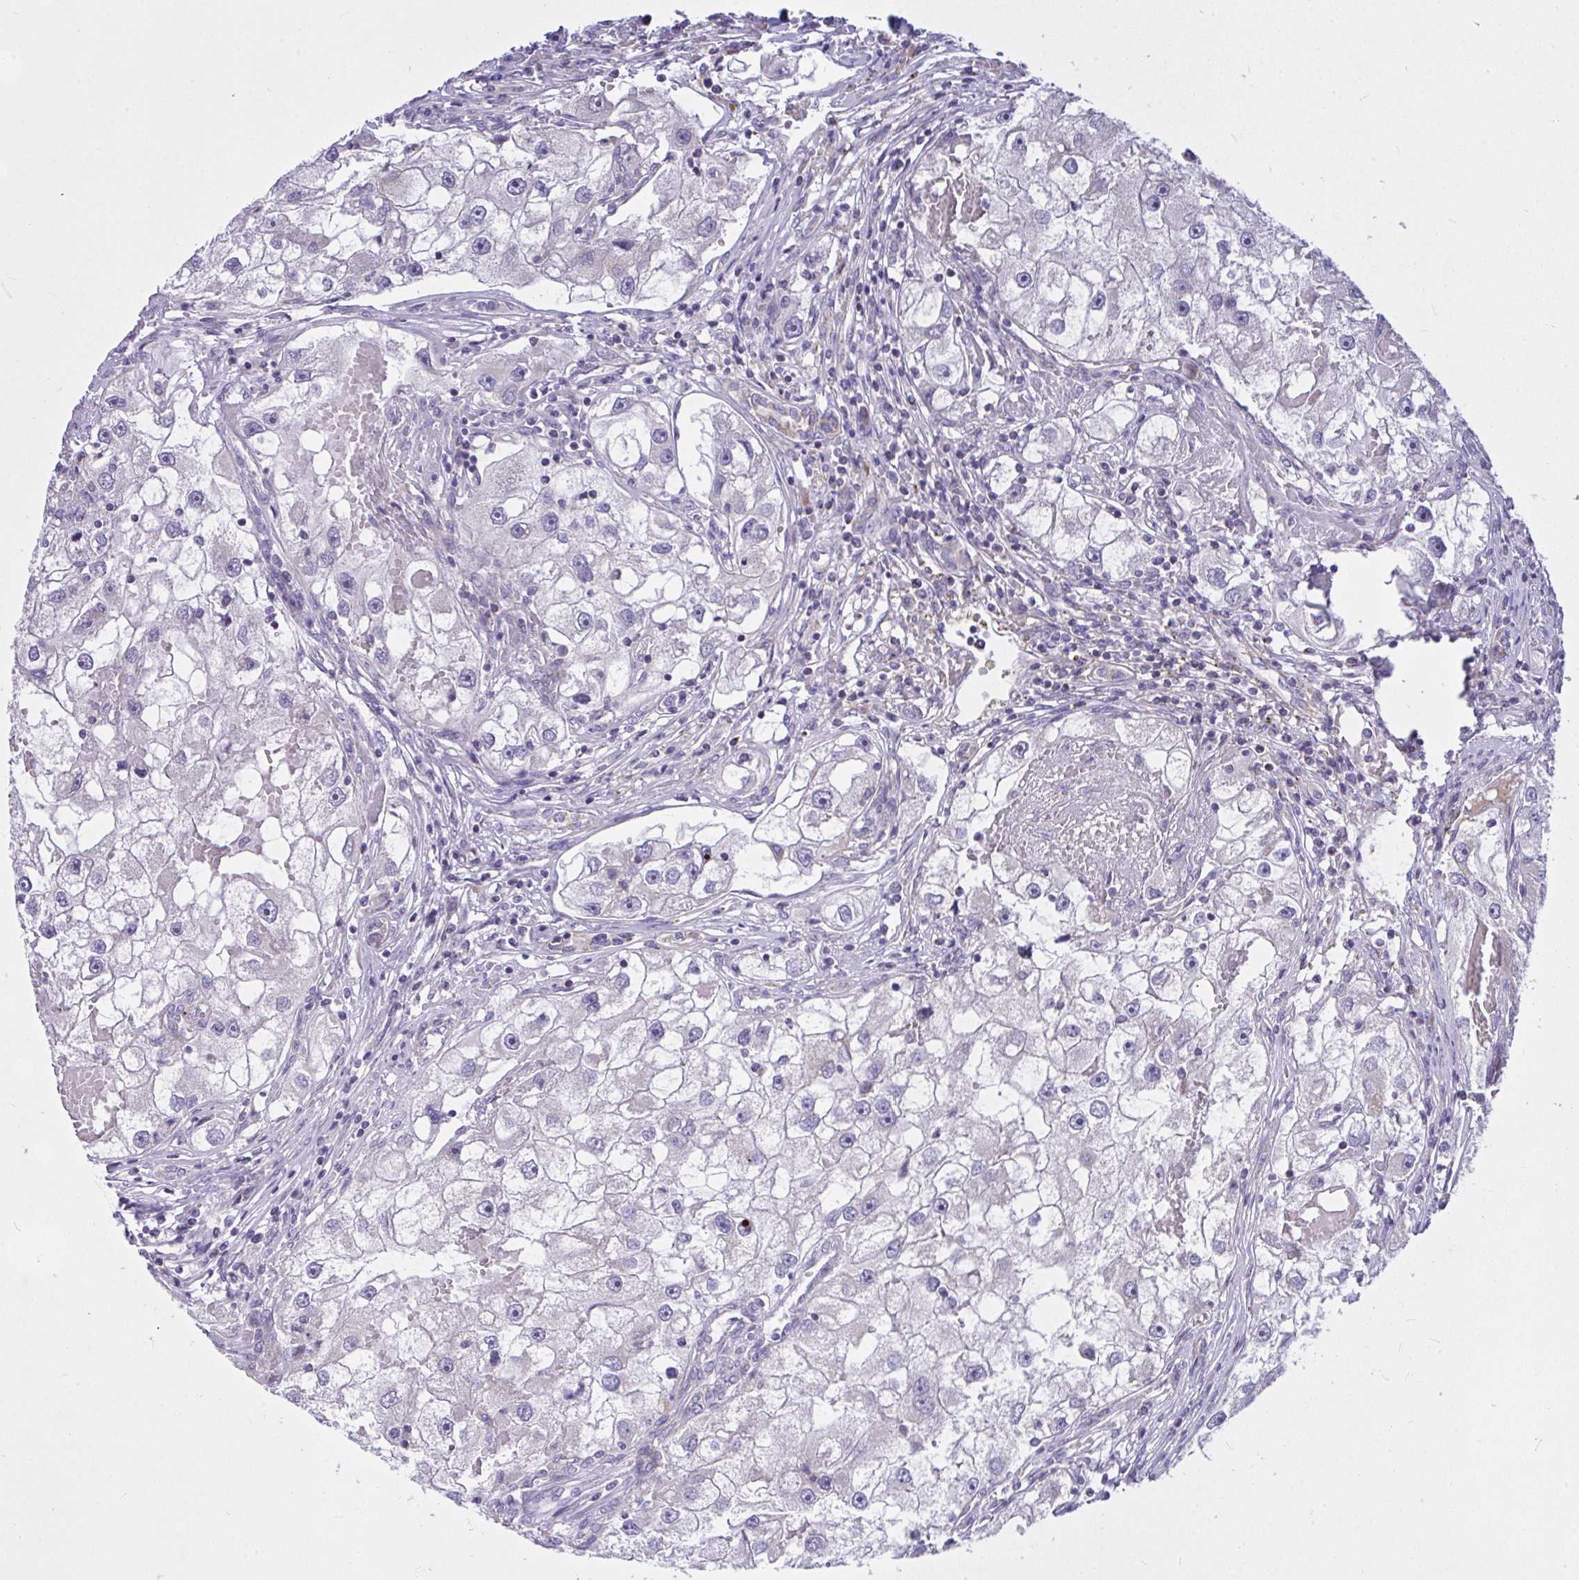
{"staining": {"intensity": "negative", "quantity": "none", "location": "none"}, "tissue": "renal cancer", "cell_type": "Tumor cells", "image_type": "cancer", "snomed": [{"axis": "morphology", "description": "Adenocarcinoma, NOS"}, {"axis": "topography", "description": "Kidney"}], "caption": "IHC of human renal adenocarcinoma displays no positivity in tumor cells.", "gene": "CEP63", "patient": {"sex": "male", "age": 63}}